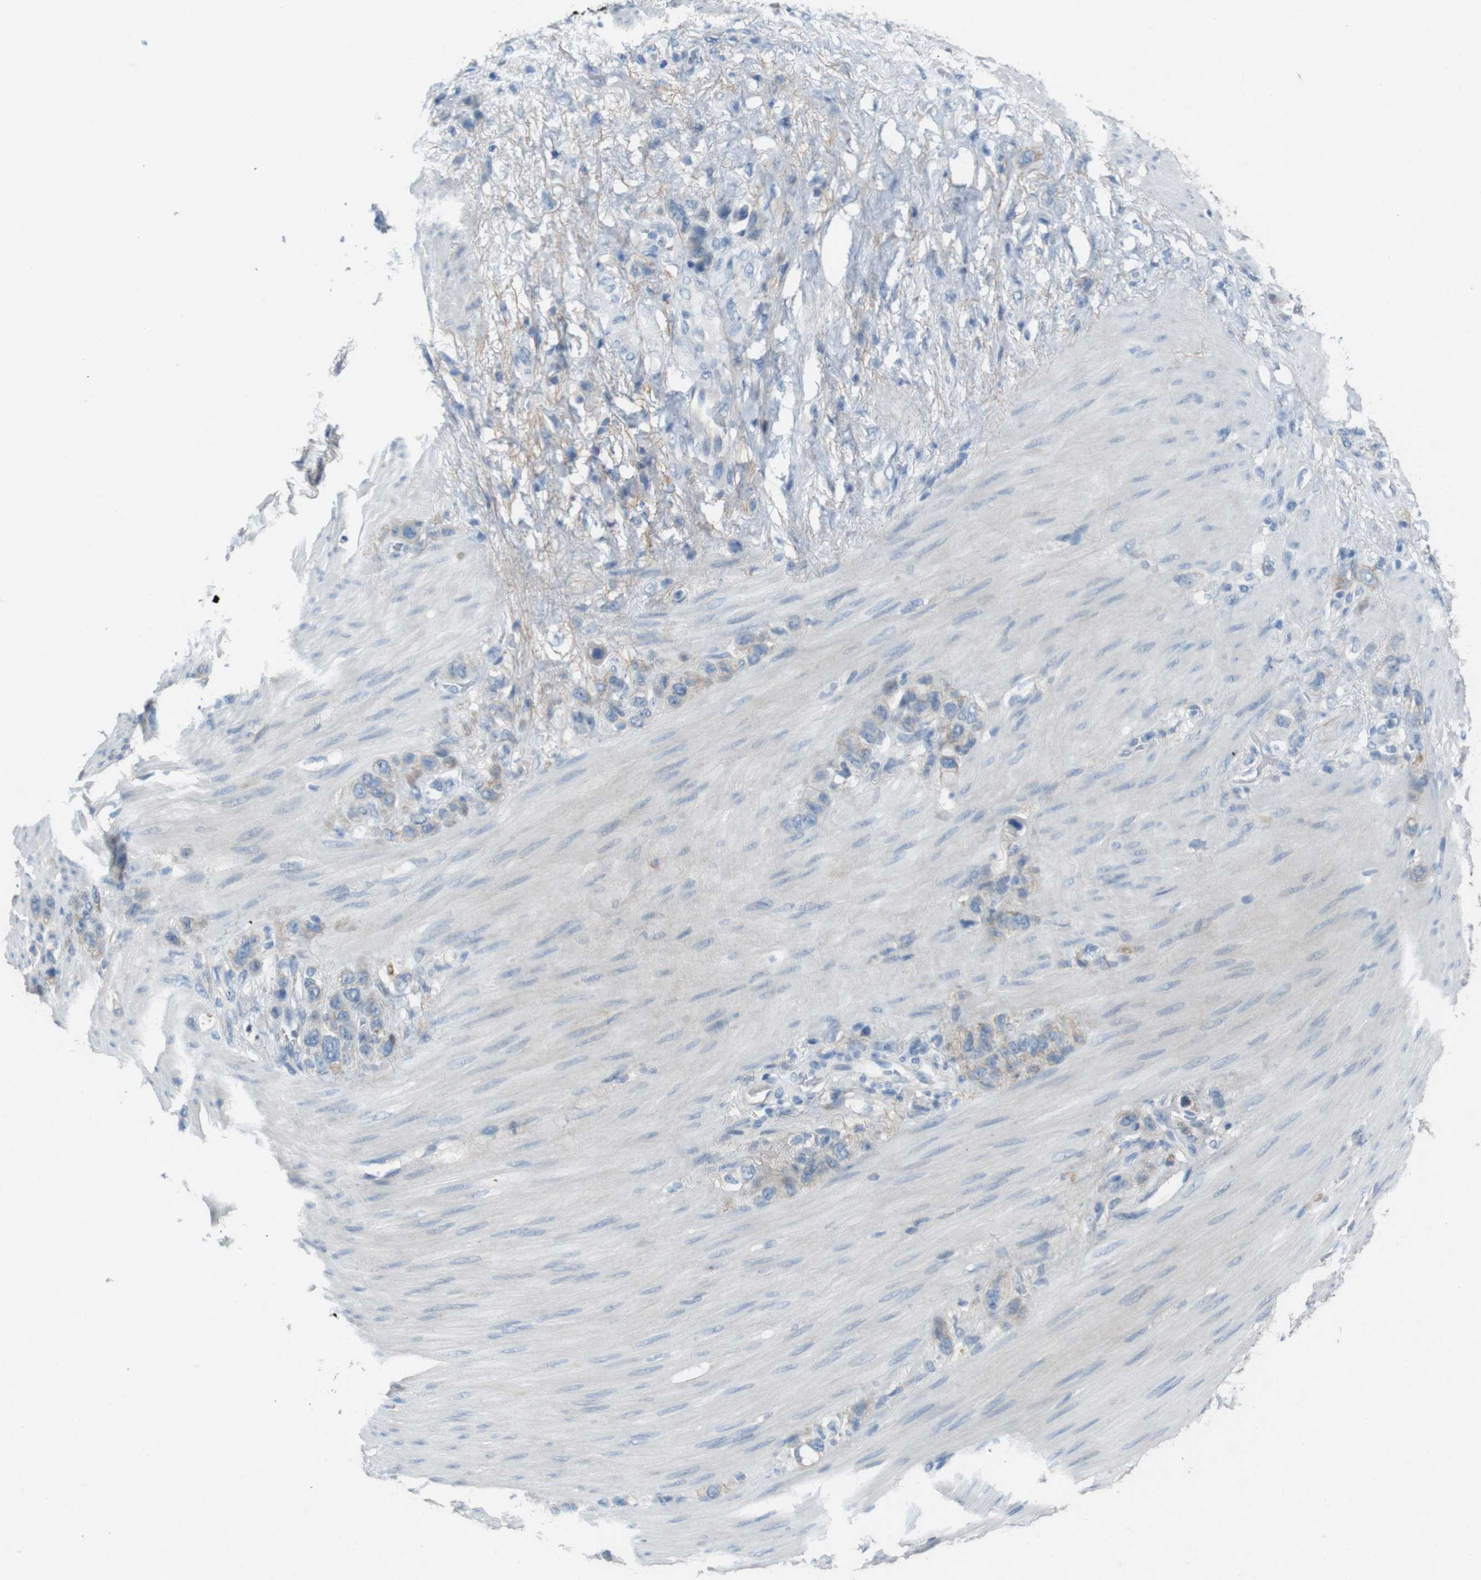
{"staining": {"intensity": "negative", "quantity": "none", "location": "none"}, "tissue": "stomach cancer", "cell_type": "Tumor cells", "image_type": "cancer", "snomed": [{"axis": "morphology", "description": "Adenocarcinoma, NOS"}, {"axis": "morphology", "description": "Adenocarcinoma, High grade"}, {"axis": "topography", "description": "Stomach, upper"}, {"axis": "topography", "description": "Stomach, lower"}], "caption": "DAB immunohistochemical staining of human stomach cancer exhibits no significant positivity in tumor cells.", "gene": "ENTPD7", "patient": {"sex": "female", "age": 65}}